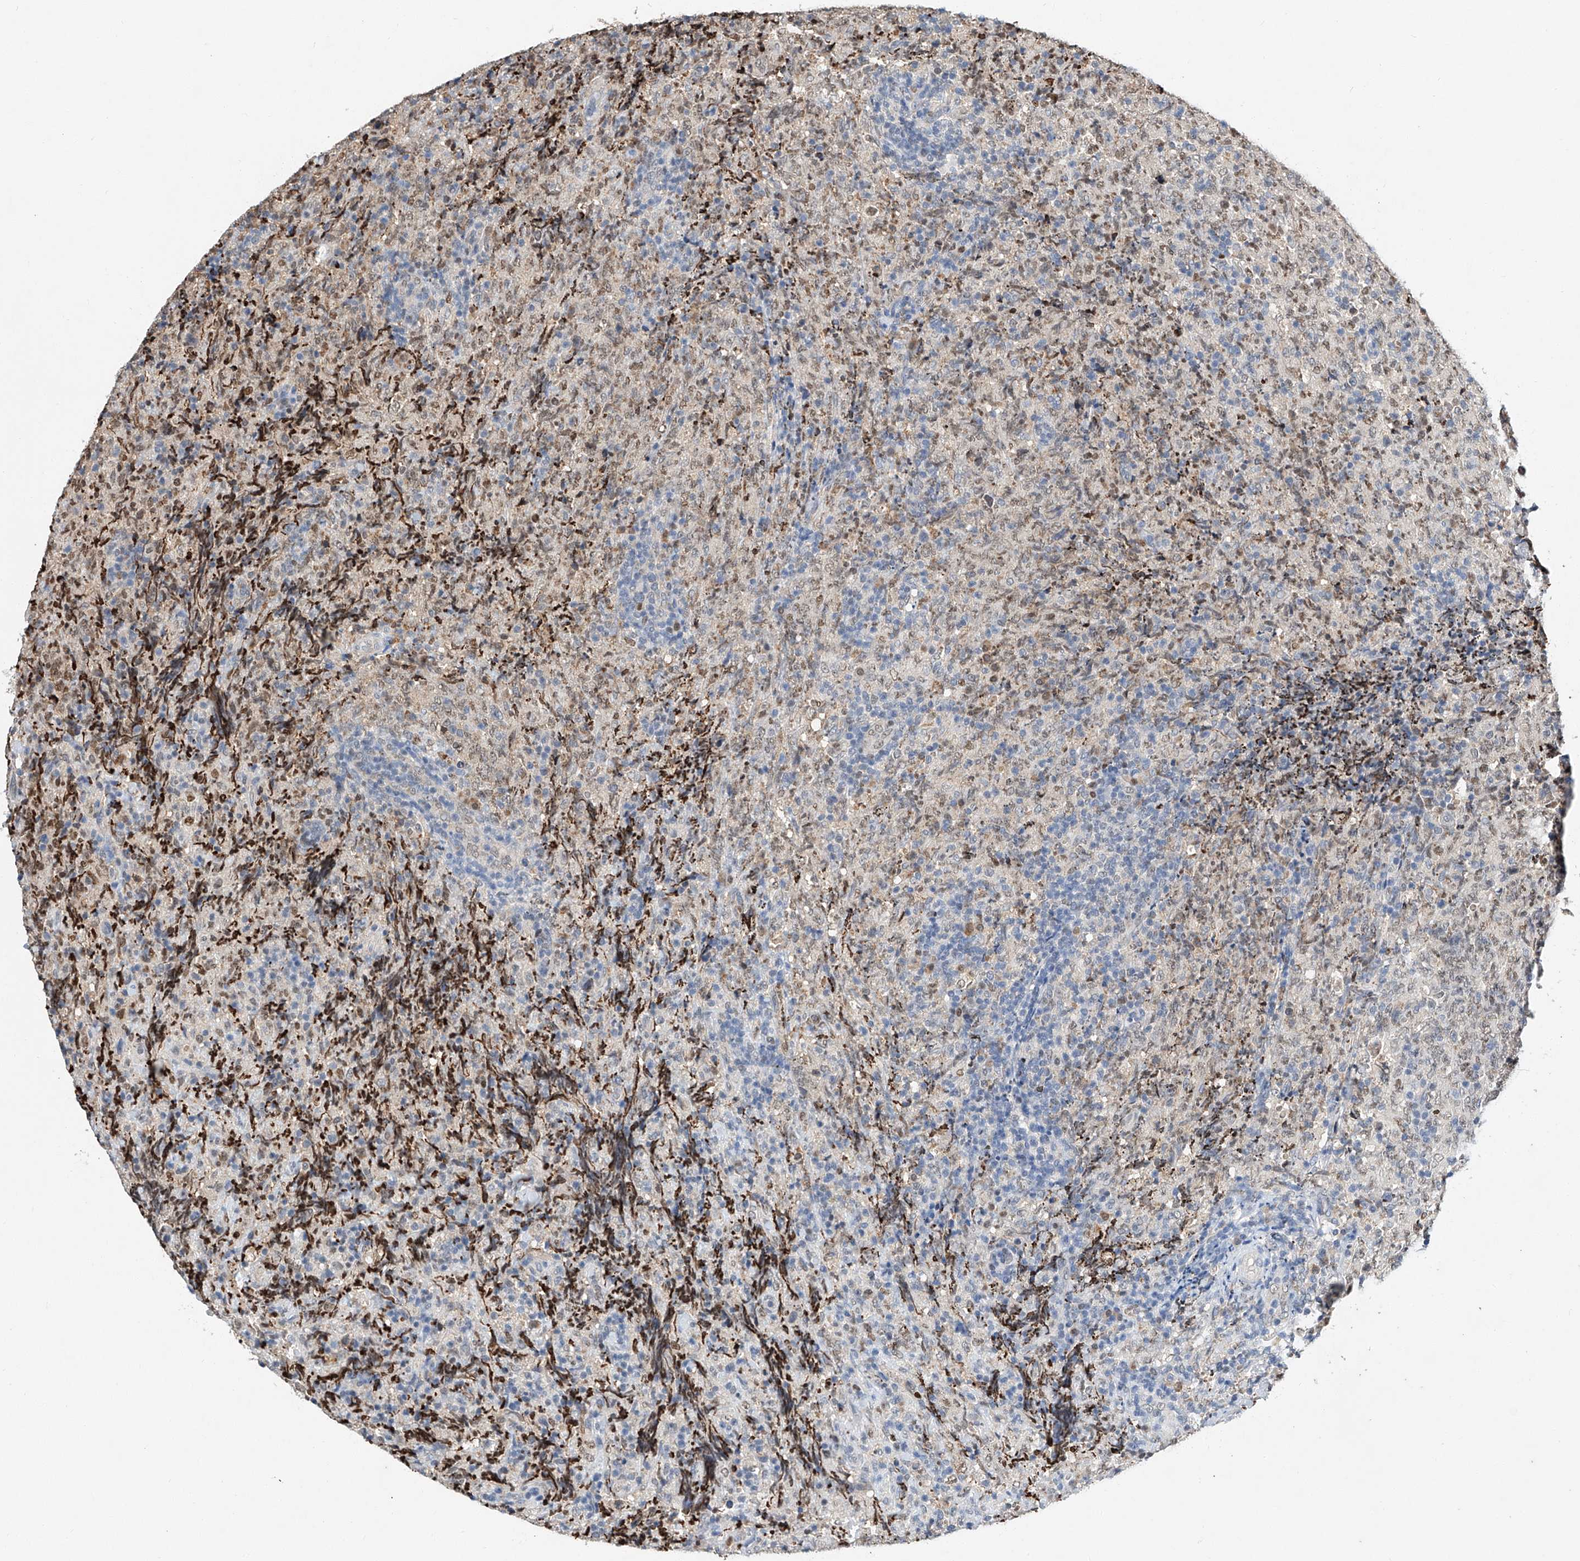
{"staining": {"intensity": "weak", "quantity": "25%-75%", "location": "nuclear"}, "tissue": "lymphoma", "cell_type": "Tumor cells", "image_type": "cancer", "snomed": [{"axis": "morphology", "description": "Malignant lymphoma, non-Hodgkin's type, High grade"}, {"axis": "topography", "description": "Tonsil"}], "caption": "Weak nuclear protein positivity is appreciated in about 25%-75% of tumor cells in high-grade malignant lymphoma, non-Hodgkin's type. The staining was performed using DAB to visualize the protein expression in brown, while the nuclei were stained in blue with hematoxylin (Magnification: 20x).", "gene": "CTDP1", "patient": {"sex": "female", "age": 36}}